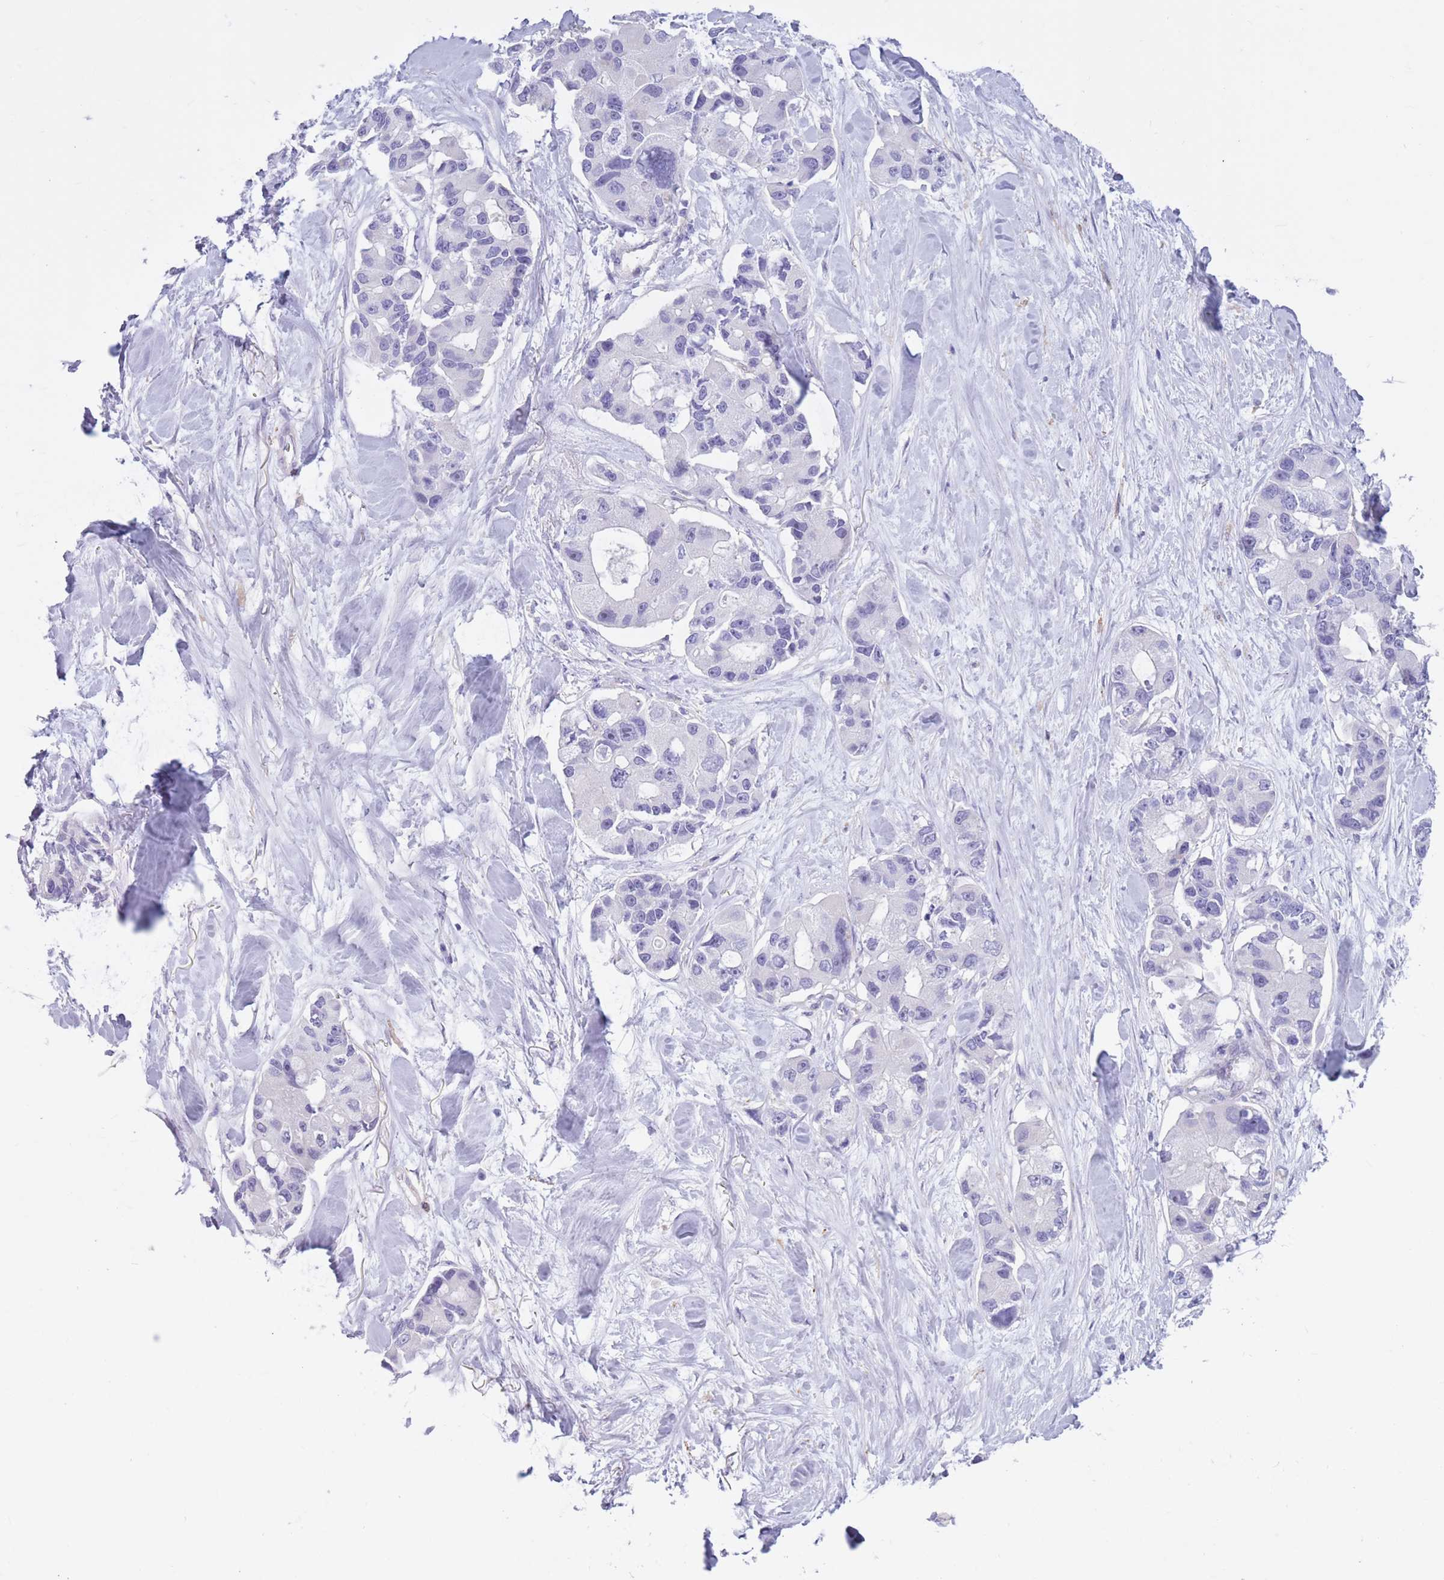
{"staining": {"intensity": "negative", "quantity": "none", "location": "none"}, "tissue": "lung cancer", "cell_type": "Tumor cells", "image_type": "cancer", "snomed": [{"axis": "morphology", "description": "Adenocarcinoma, NOS"}, {"axis": "topography", "description": "Lung"}], "caption": "Tumor cells show no significant positivity in lung cancer.", "gene": "SNX6", "patient": {"sex": "female", "age": 54}}